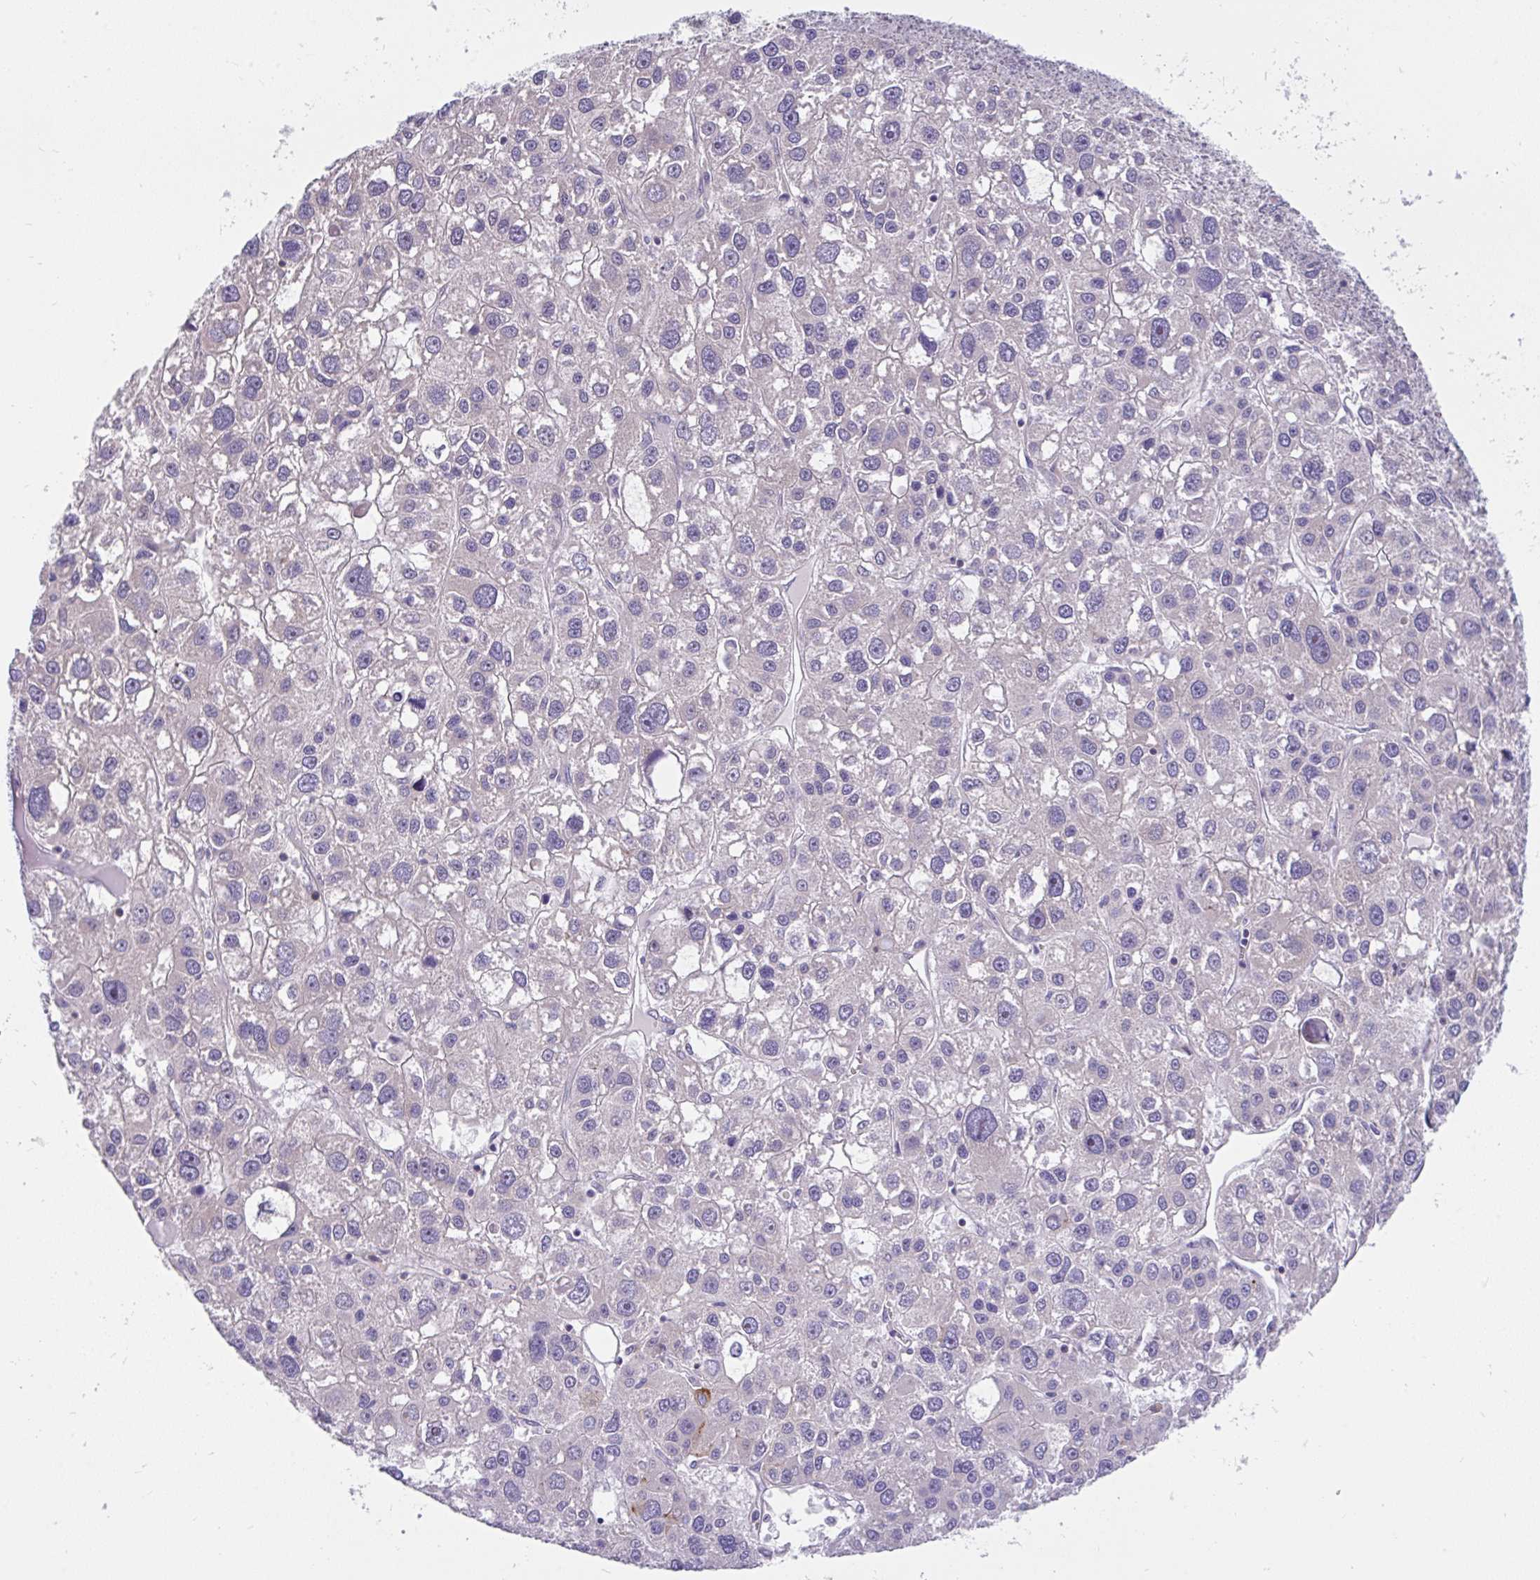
{"staining": {"intensity": "negative", "quantity": "none", "location": "none"}, "tissue": "liver cancer", "cell_type": "Tumor cells", "image_type": "cancer", "snomed": [{"axis": "morphology", "description": "Carcinoma, Hepatocellular, NOS"}, {"axis": "topography", "description": "Liver"}], "caption": "This is an immunohistochemistry photomicrograph of human liver cancer (hepatocellular carcinoma). There is no positivity in tumor cells.", "gene": "LRRC26", "patient": {"sex": "male", "age": 73}}